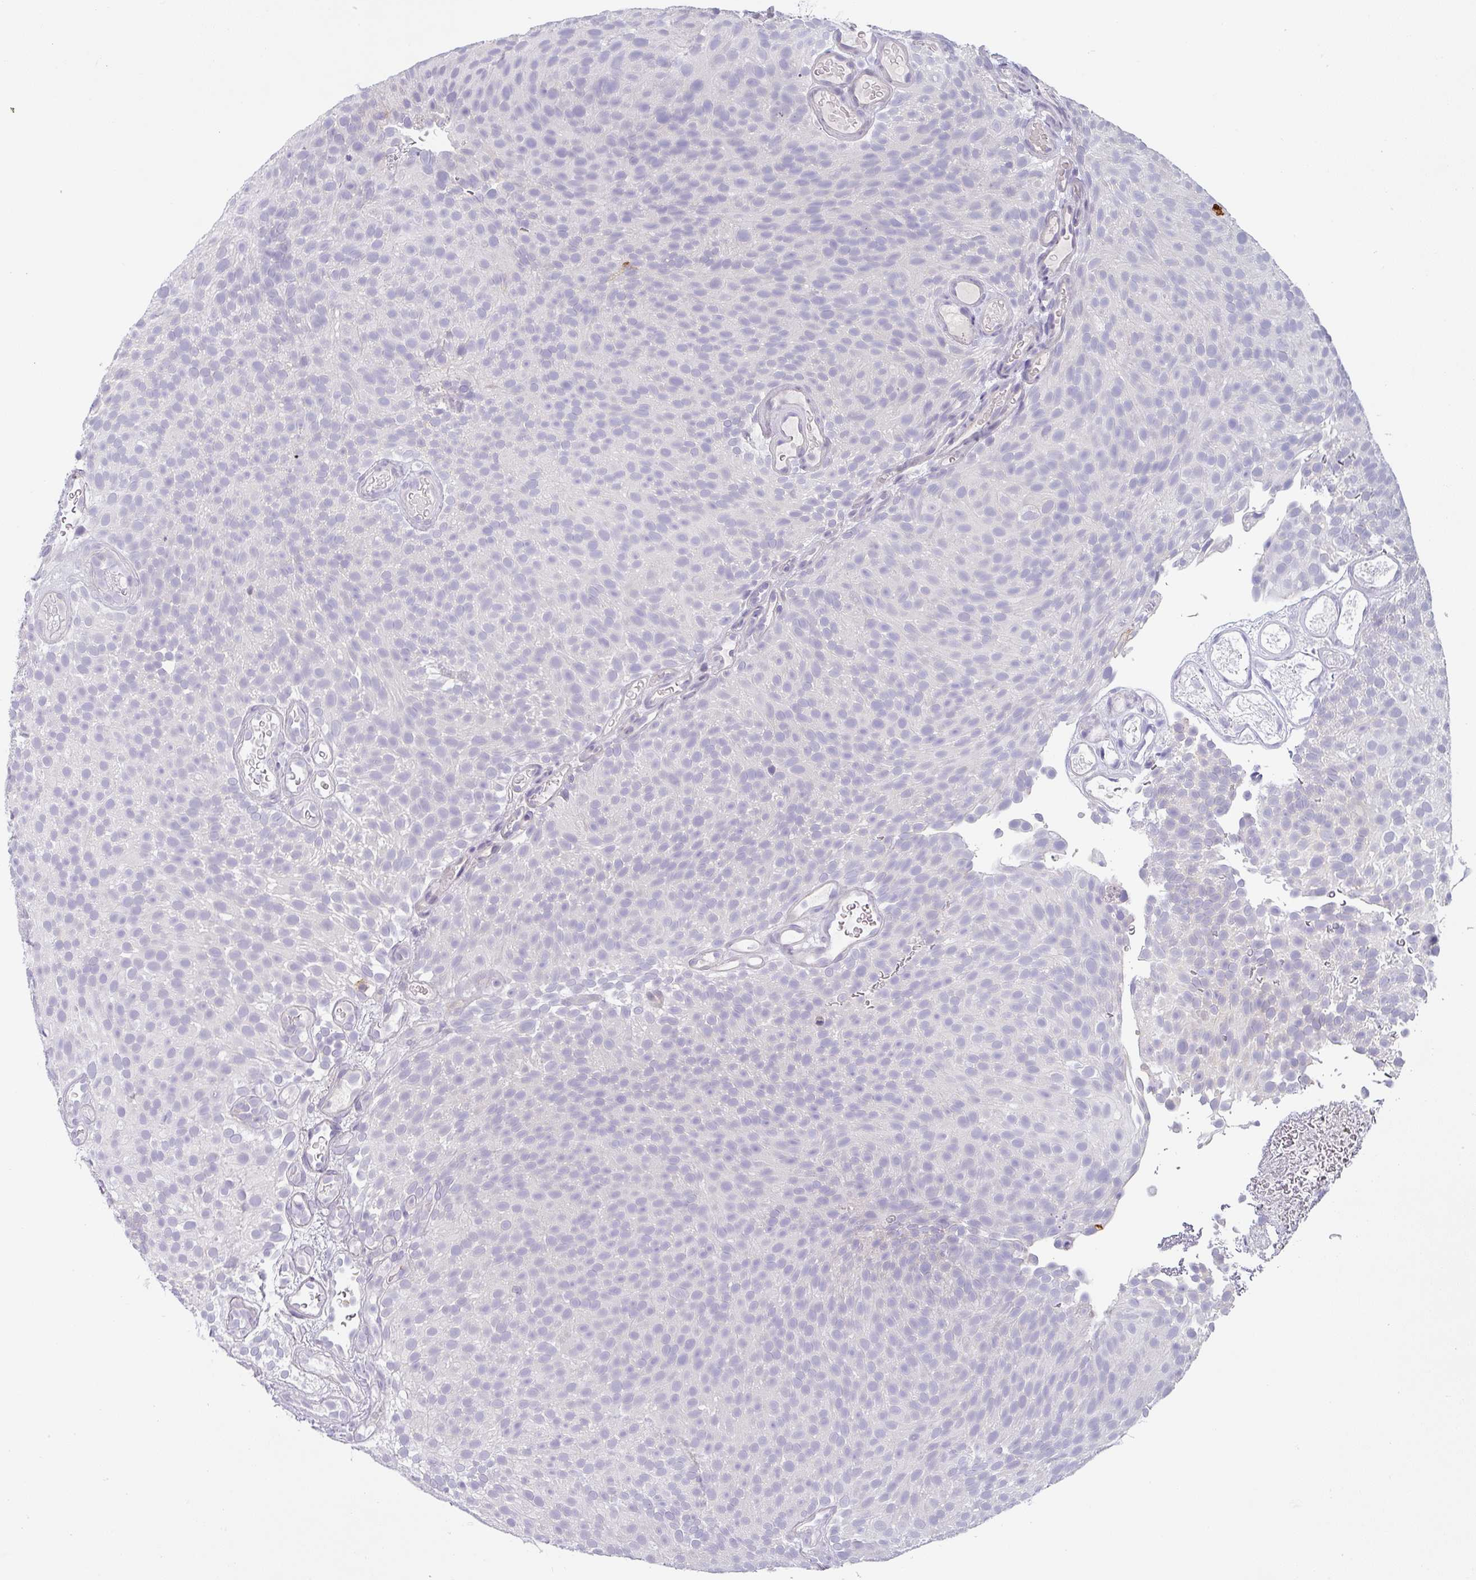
{"staining": {"intensity": "negative", "quantity": "none", "location": "none"}, "tissue": "urothelial cancer", "cell_type": "Tumor cells", "image_type": "cancer", "snomed": [{"axis": "morphology", "description": "Urothelial carcinoma, Low grade"}, {"axis": "topography", "description": "Urinary bladder"}], "caption": "Tumor cells are negative for brown protein staining in urothelial cancer.", "gene": "BTLA", "patient": {"sex": "male", "age": 78}}